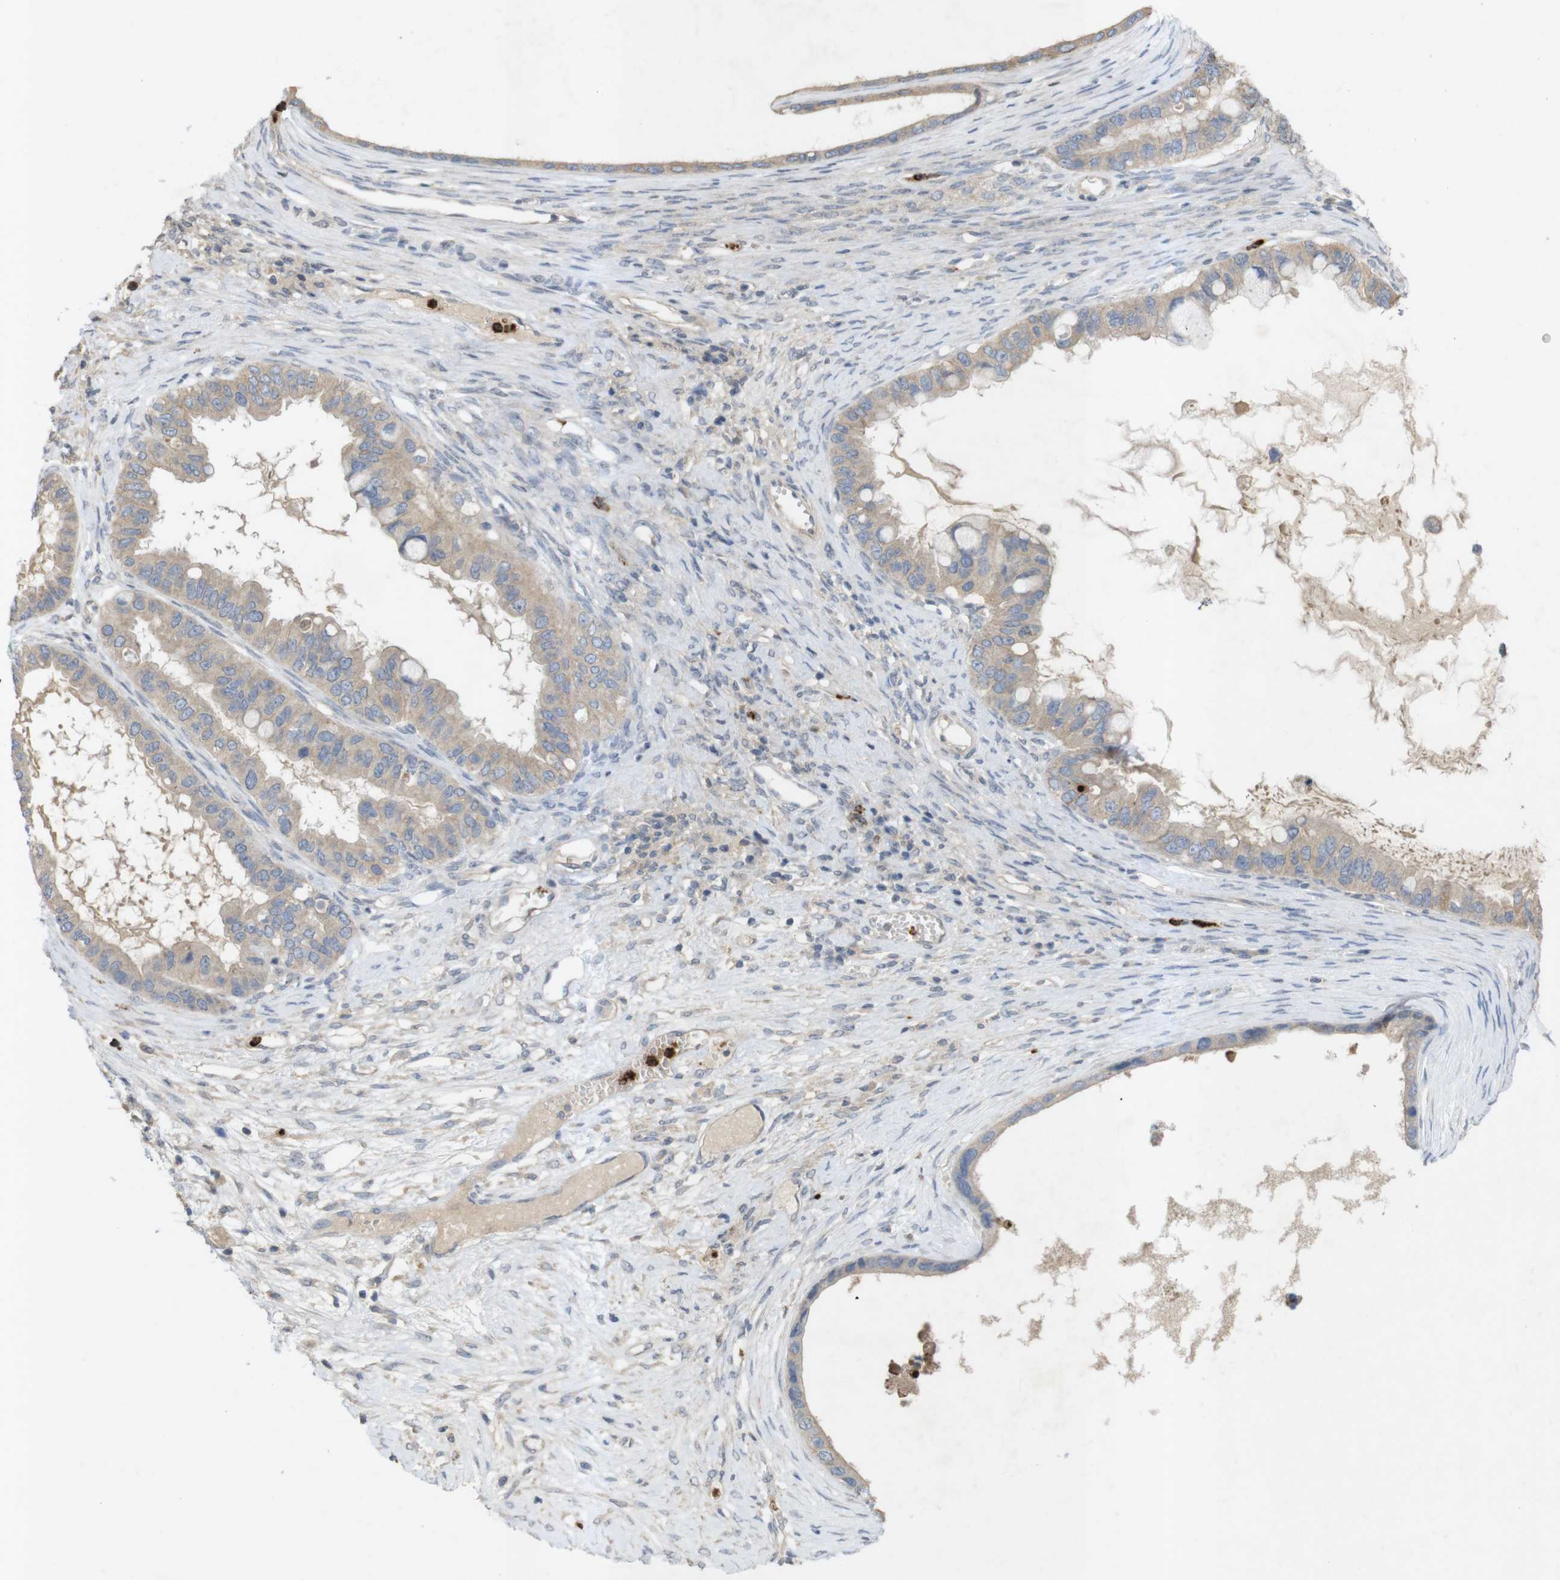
{"staining": {"intensity": "weak", "quantity": ">75%", "location": "cytoplasmic/membranous"}, "tissue": "ovarian cancer", "cell_type": "Tumor cells", "image_type": "cancer", "snomed": [{"axis": "morphology", "description": "Cystadenocarcinoma, mucinous, NOS"}, {"axis": "topography", "description": "Ovary"}], "caption": "Ovarian cancer tissue exhibits weak cytoplasmic/membranous expression in about >75% of tumor cells, visualized by immunohistochemistry.", "gene": "TSPAN14", "patient": {"sex": "female", "age": 80}}